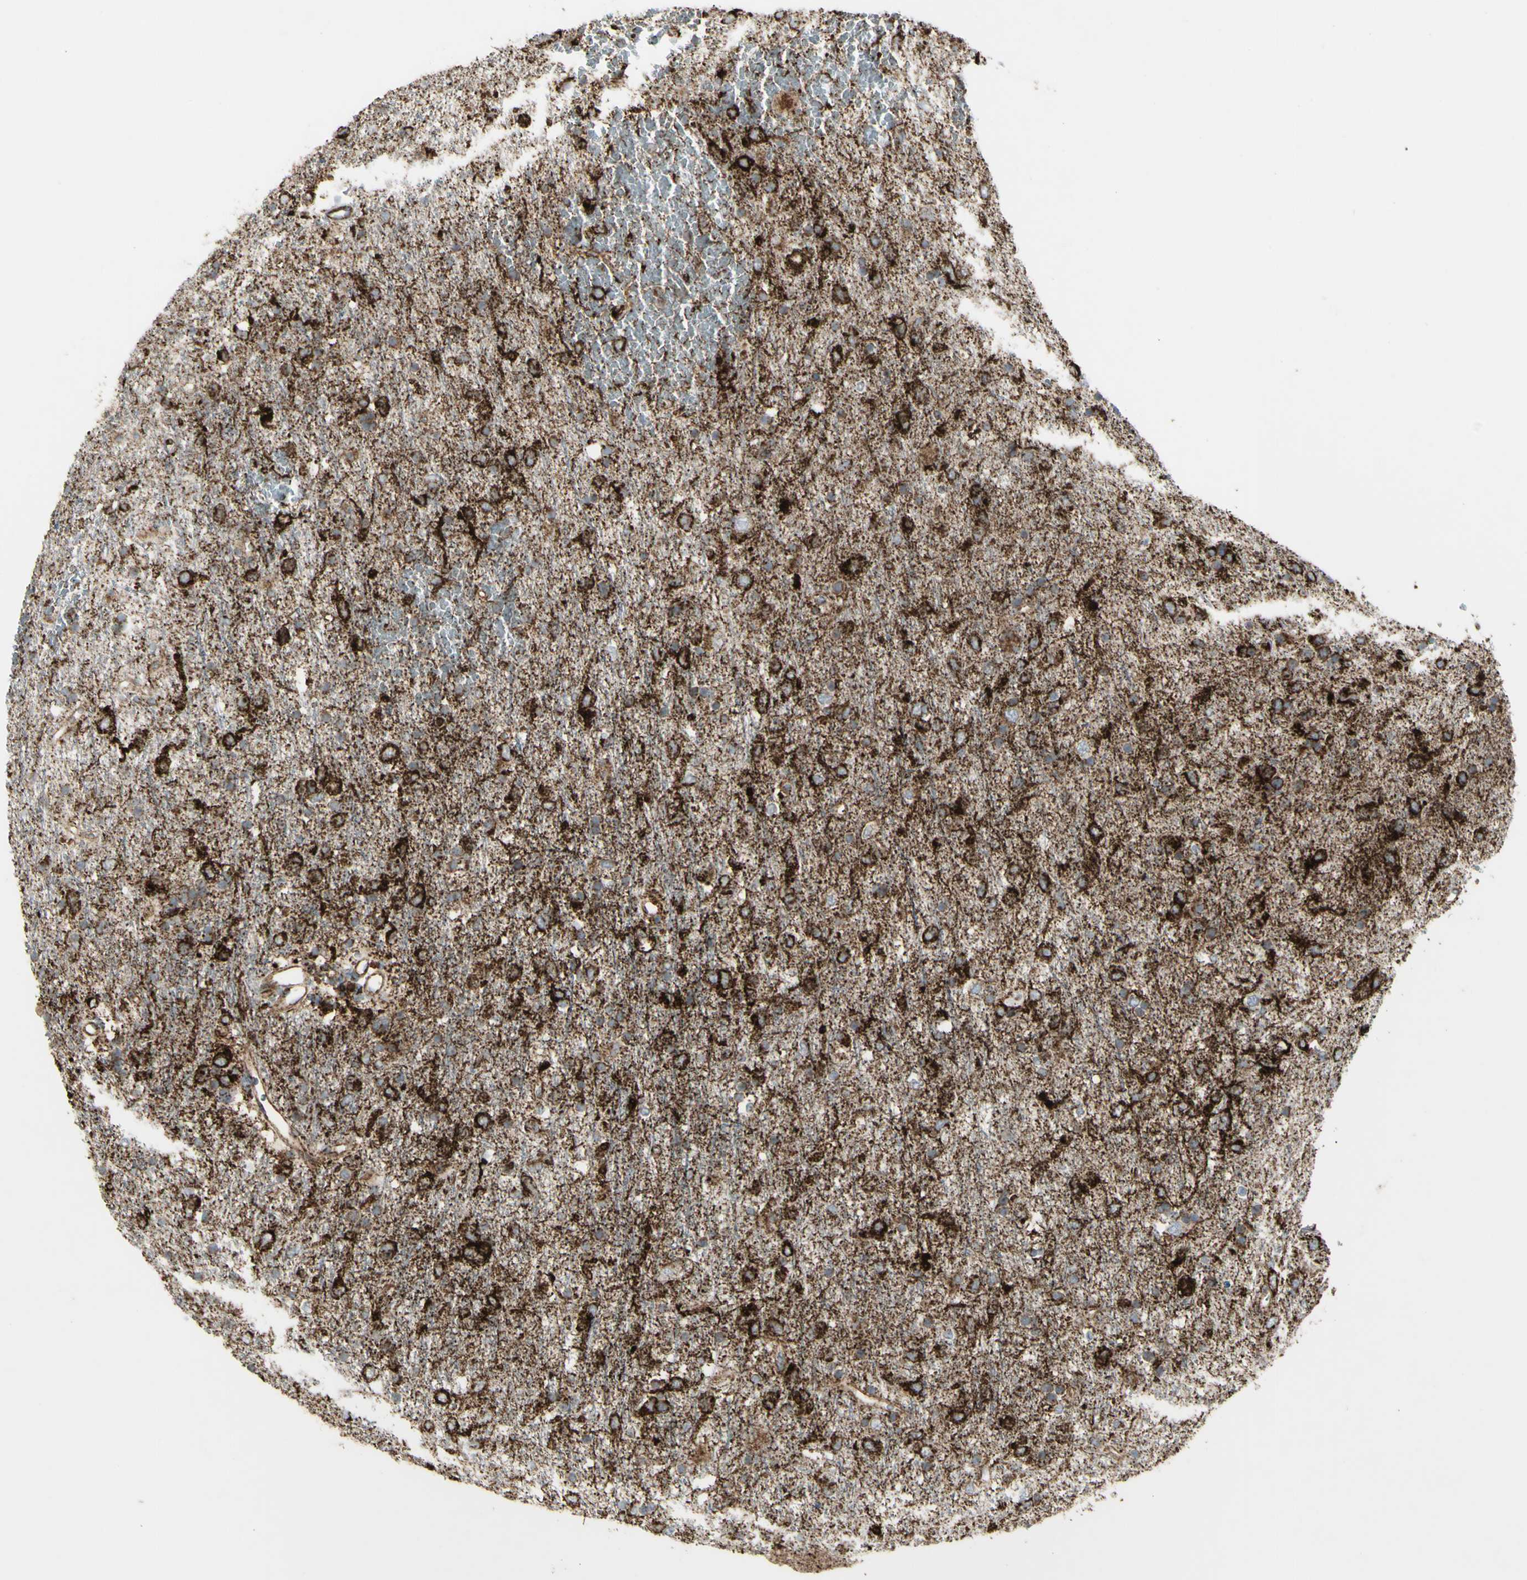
{"staining": {"intensity": "strong", "quantity": ">75%", "location": "cytoplasmic/membranous"}, "tissue": "glioma", "cell_type": "Tumor cells", "image_type": "cancer", "snomed": [{"axis": "morphology", "description": "Glioma, malignant, Low grade"}, {"axis": "topography", "description": "Brain"}], "caption": "Immunohistochemistry (IHC) micrograph of low-grade glioma (malignant) stained for a protein (brown), which demonstrates high levels of strong cytoplasmic/membranous staining in about >75% of tumor cells.", "gene": "CYB5R1", "patient": {"sex": "male", "age": 77}}